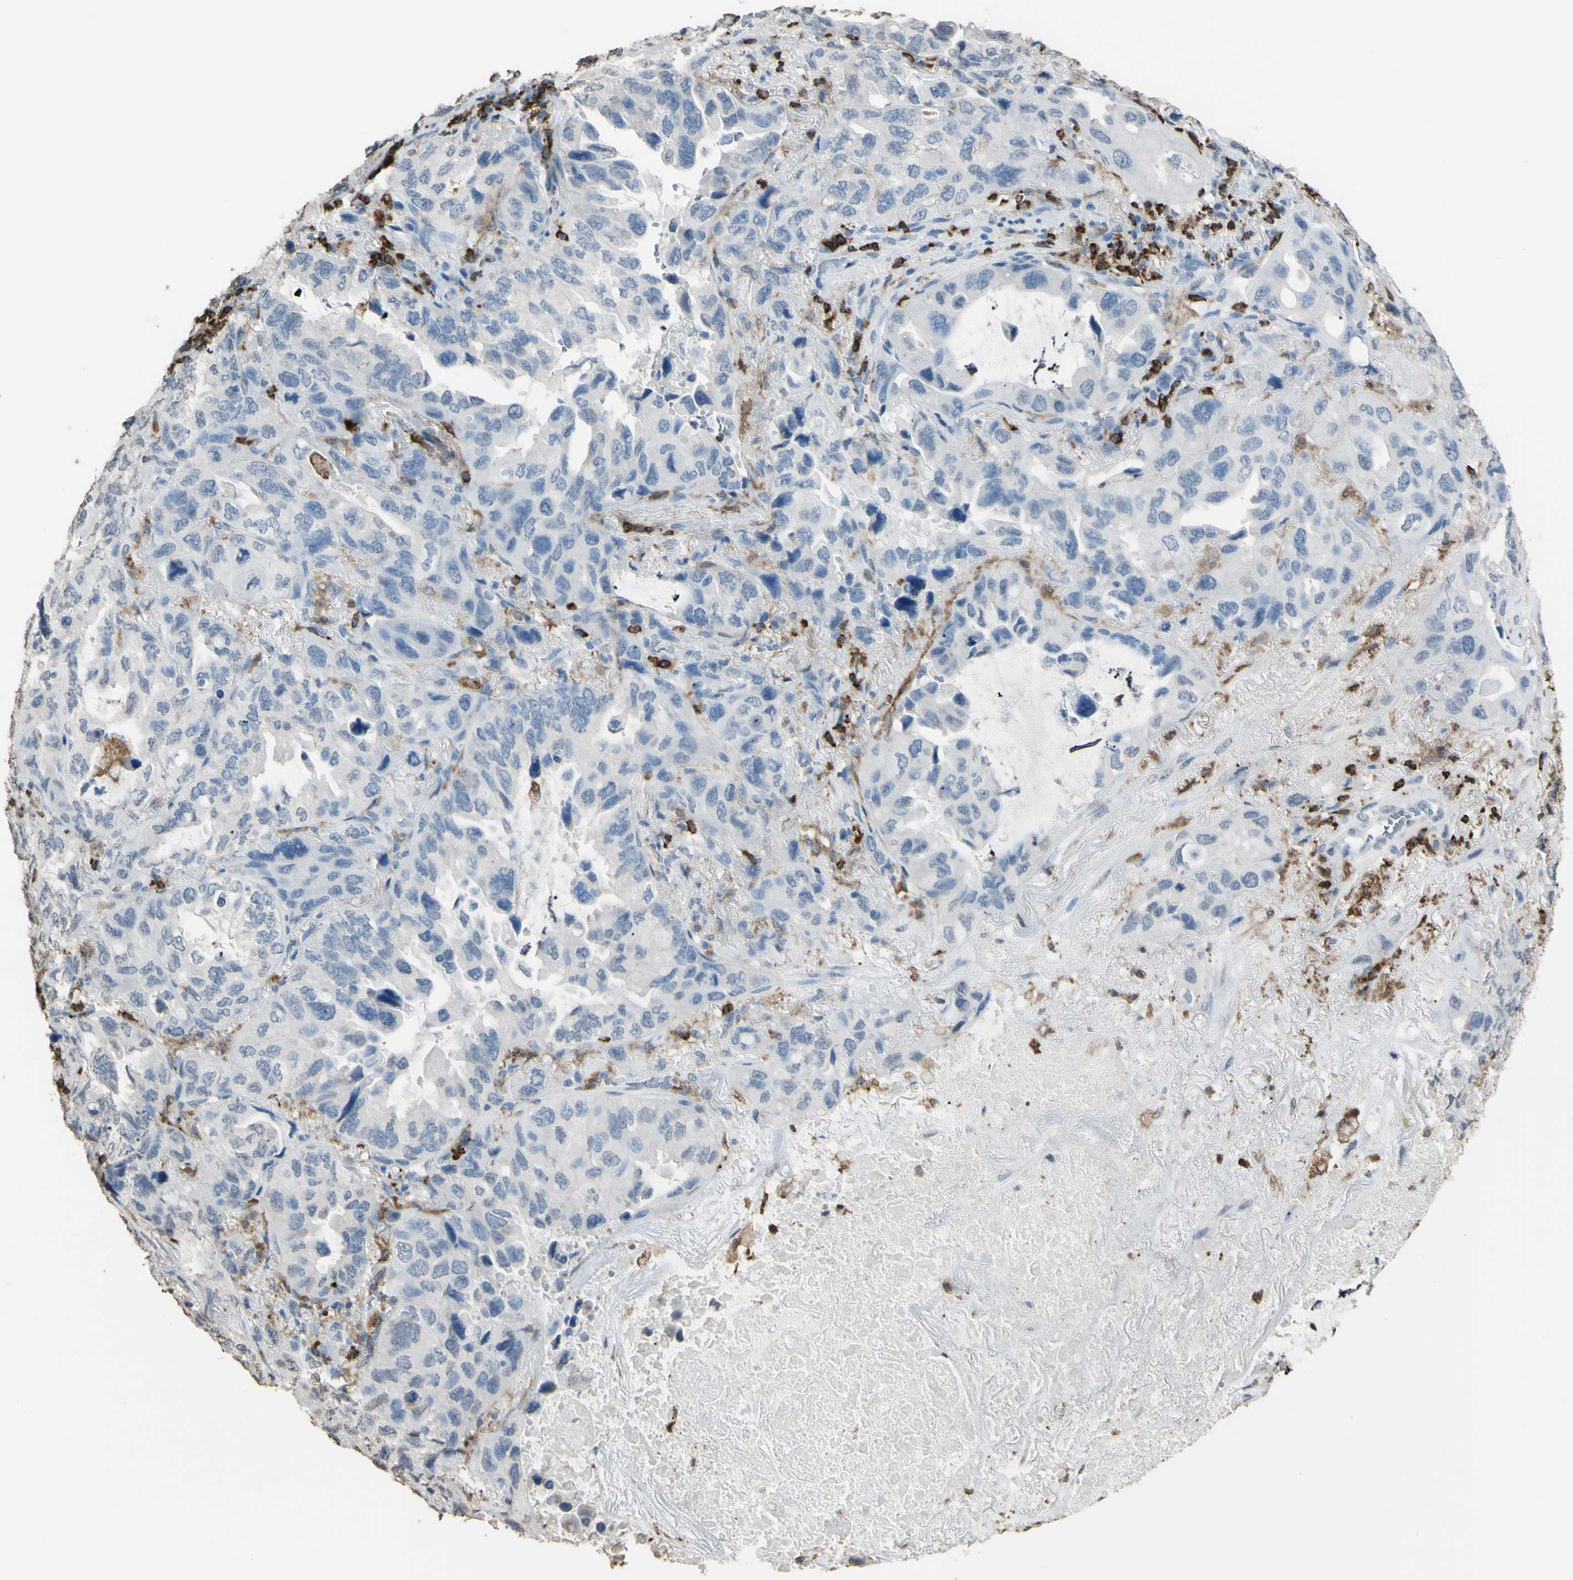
{"staining": {"intensity": "negative", "quantity": "none", "location": "none"}, "tissue": "lung cancer", "cell_type": "Tumor cells", "image_type": "cancer", "snomed": [{"axis": "morphology", "description": "Squamous cell carcinoma, NOS"}, {"axis": "topography", "description": "Lung"}], "caption": "Immunohistochemistry (IHC) of lung cancer reveals no expression in tumor cells.", "gene": "PSTPIP1", "patient": {"sex": "female", "age": 73}}